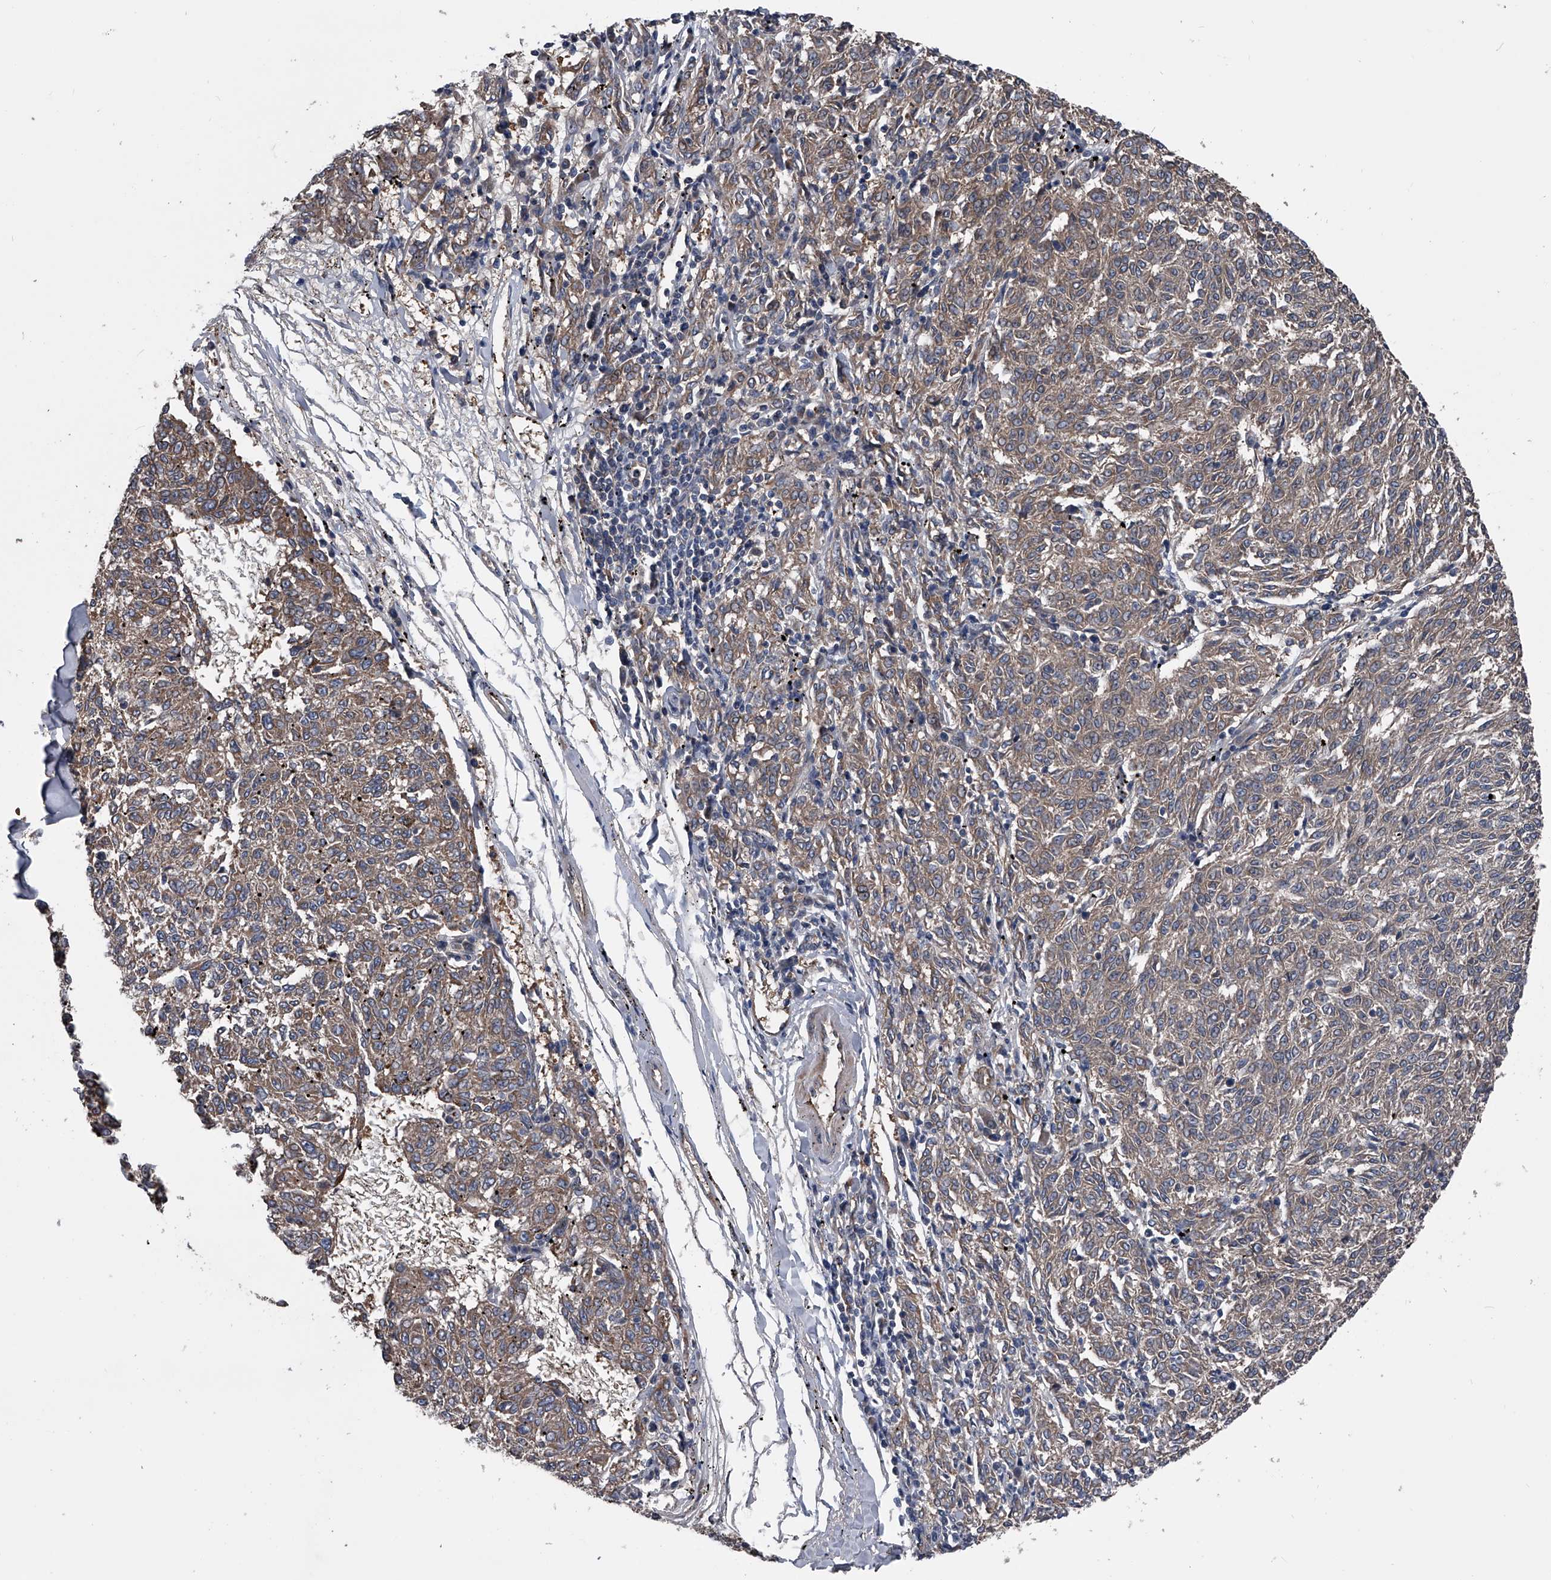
{"staining": {"intensity": "moderate", "quantity": ">75%", "location": "cytoplasmic/membranous"}, "tissue": "melanoma", "cell_type": "Tumor cells", "image_type": "cancer", "snomed": [{"axis": "morphology", "description": "Malignant melanoma, NOS"}, {"axis": "topography", "description": "Skin"}], "caption": "Immunohistochemical staining of human malignant melanoma reveals medium levels of moderate cytoplasmic/membranous staining in about >75% of tumor cells.", "gene": "KIF13A", "patient": {"sex": "female", "age": 72}}